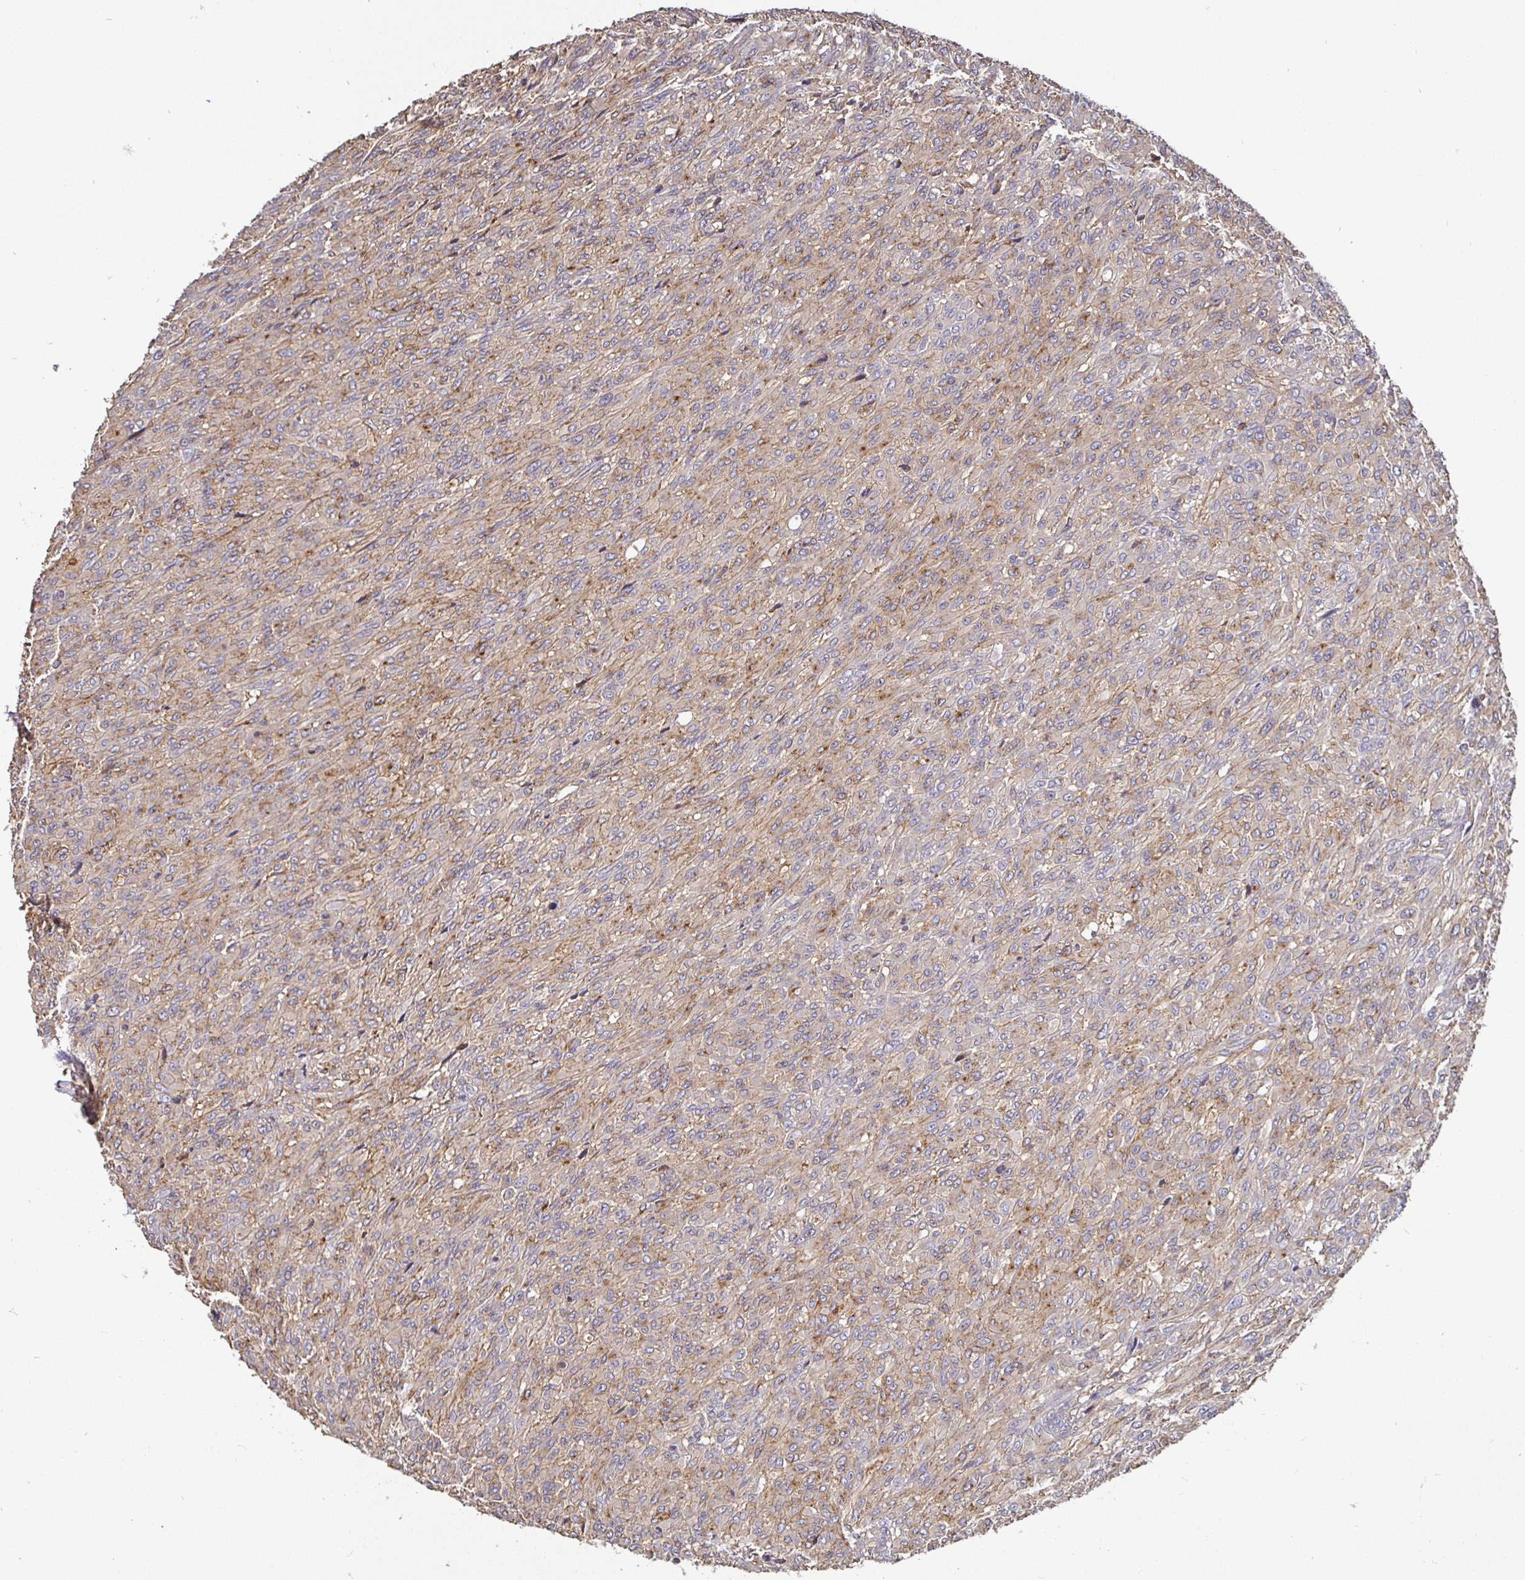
{"staining": {"intensity": "weak", "quantity": "25%-75%", "location": "cytoplasmic/membranous"}, "tissue": "renal cancer", "cell_type": "Tumor cells", "image_type": "cancer", "snomed": [{"axis": "morphology", "description": "Adenocarcinoma, NOS"}, {"axis": "topography", "description": "Kidney"}], "caption": "A photomicrograph of human renal cancer (adenocarcinoma) stained for a protein exhibits weak cytoplasmic/membranous brown staining in tumor cells.", "gene": "C1QTNF7", "patient": {"sex": "male", "age": 58}}